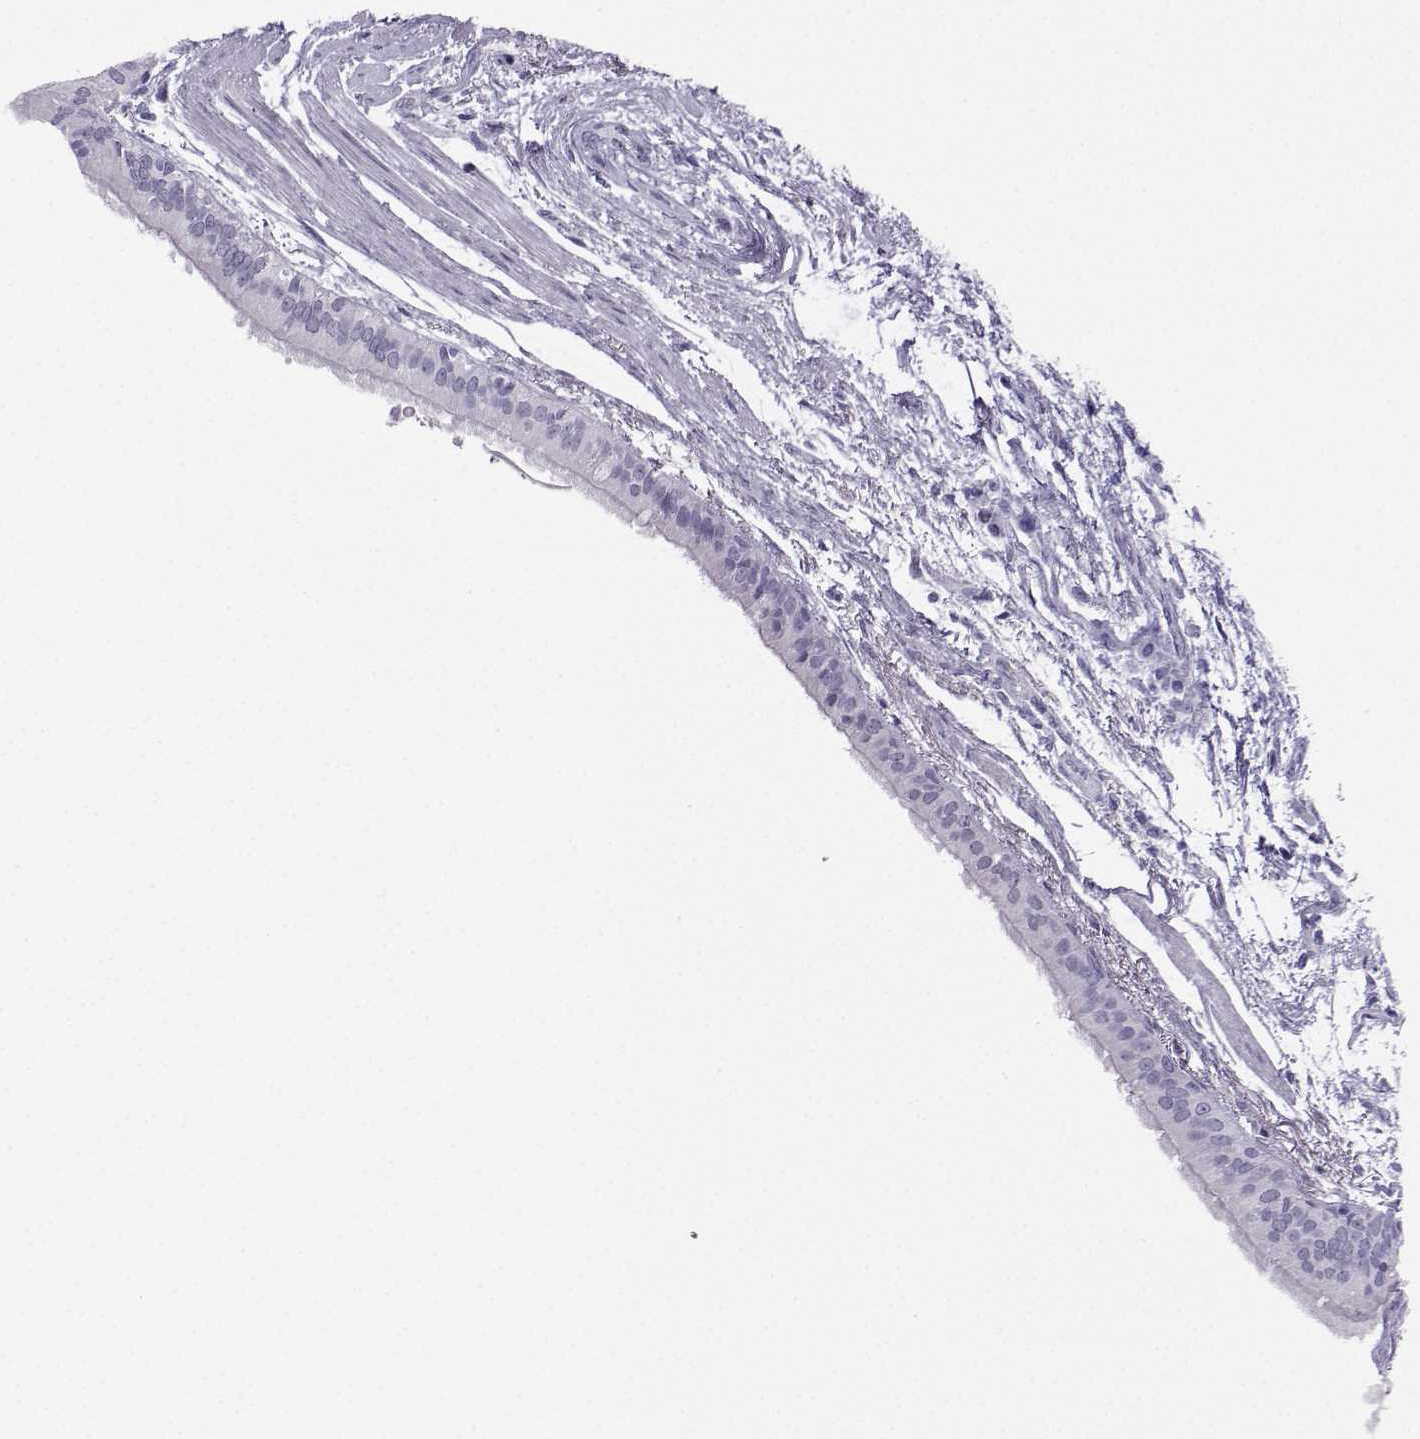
{"staining": {"intensity": "negative", "quantity": "none", "location": "none"}, "tissue": "bronchus", "cell_type": "Respiratory epithelial cells", "image_type": "normal", "snomed": [{"axis": "morphology", "description": "Normal tissue, NOS"}, {"axis": "morphology", "description": "Squamous cell carcinoma, NOS"}, {"axis": "topography", "description": "Bronchus"}, {"axis": "topography", "description": "Lung"}], "caption": "This is a image of immunohistochemistry (IHC) staining of benign bronchus, which shows no positivity in respiratory epithelial cells.", "gene": "NEFL", "patient": {"sex": "male", "age": 69}}